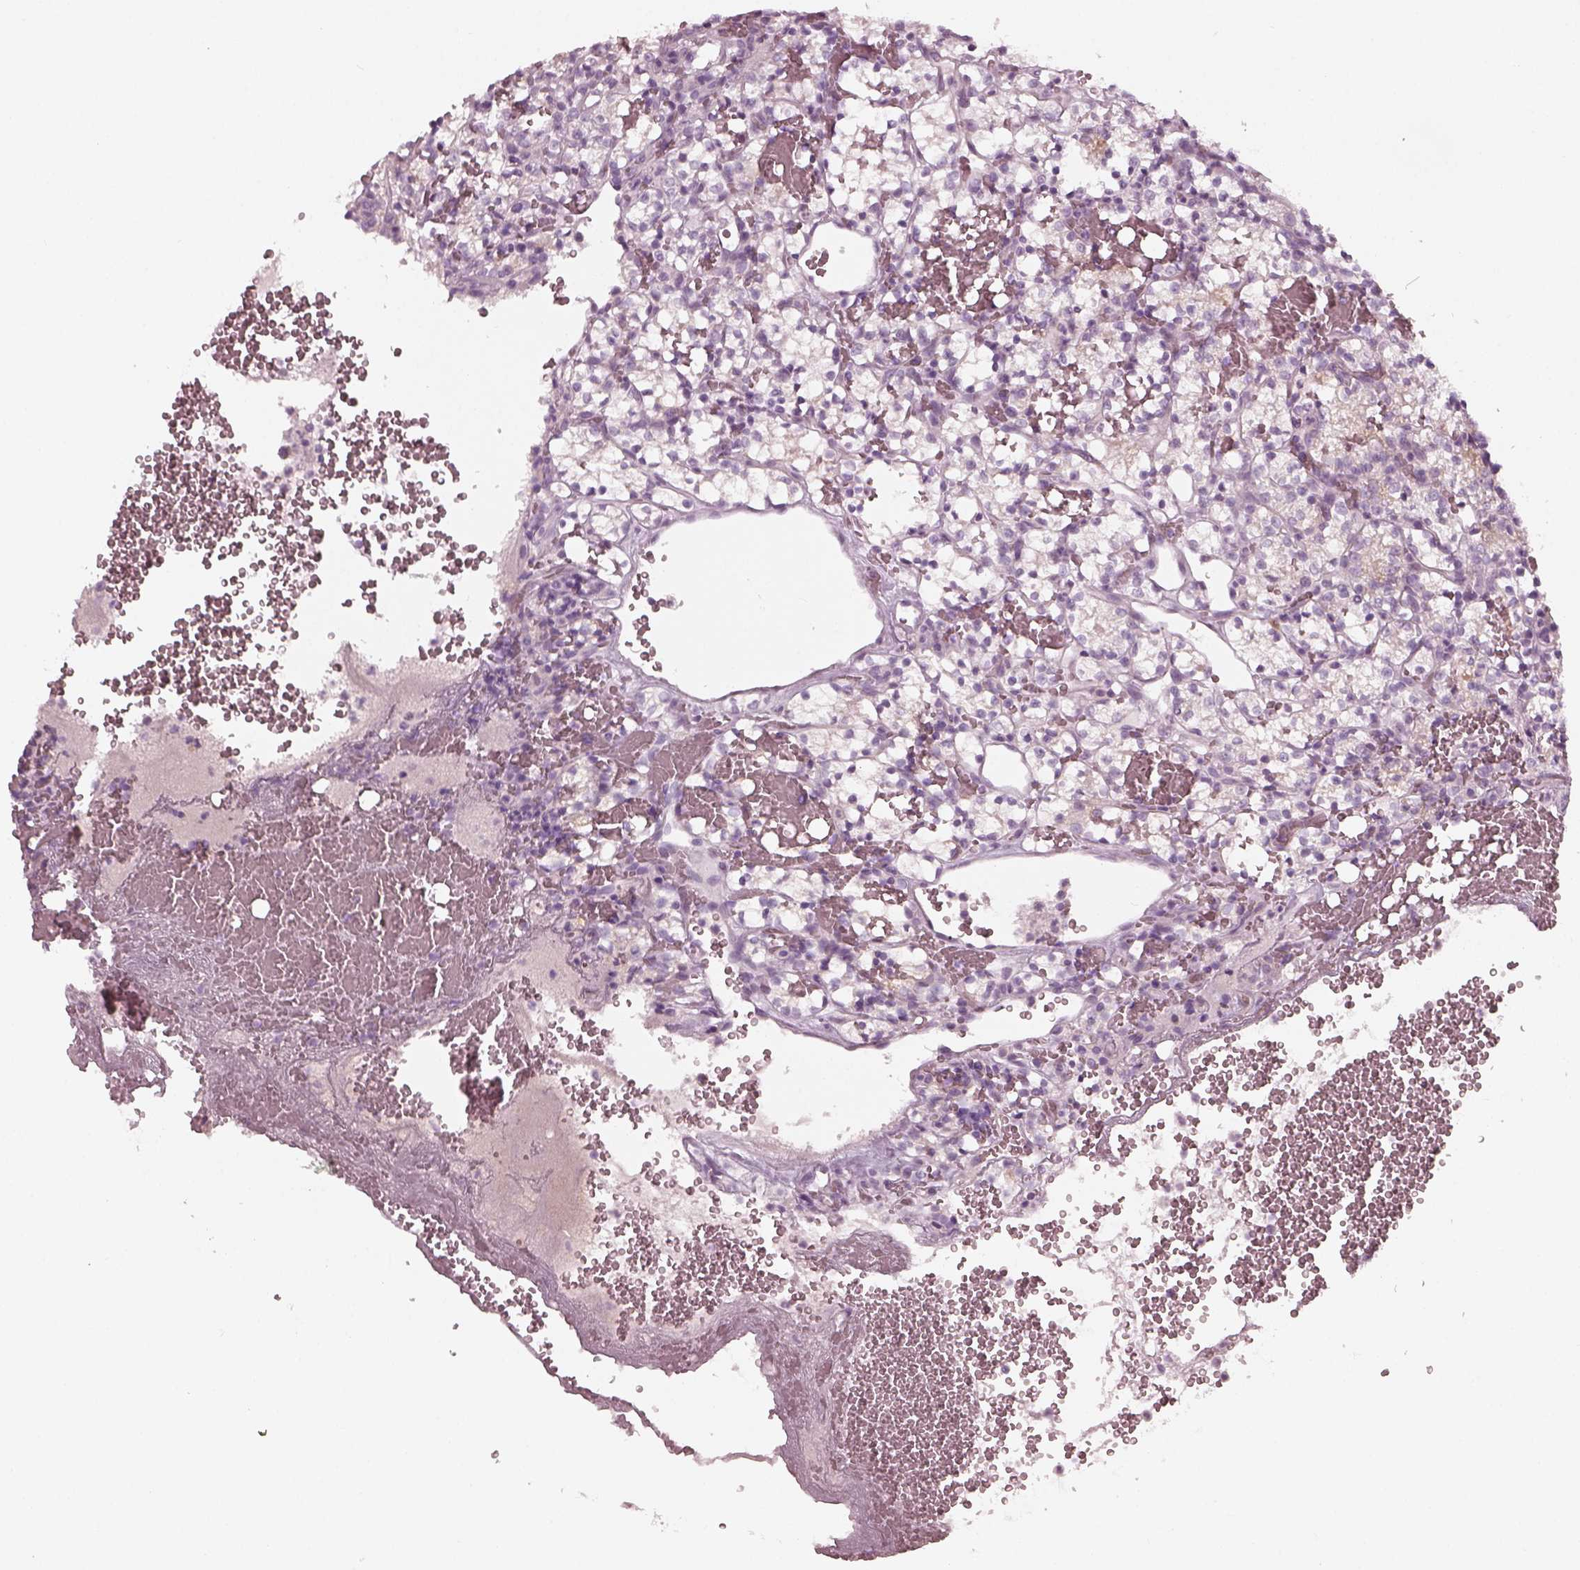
{"staining": {"intensity": "weak", "quantity": "<25%", "location": "cytoplasmic/membranous"}, "tissue": "renal cancer", "cell_type": "Tumor cells", "image_type": "cancer", "snomed": [{"axis": "morphology", "description": "Adenocarcinoma, NOS"}, {"axis": "topography", "description": "Kidney"}], "caption": "DAB immunohistochemical staining of human renal cancer demonstrates no significant positivity in tumor cells.", "gene": "CNTN1", "patient": {"sex": "female", "age": 69}}